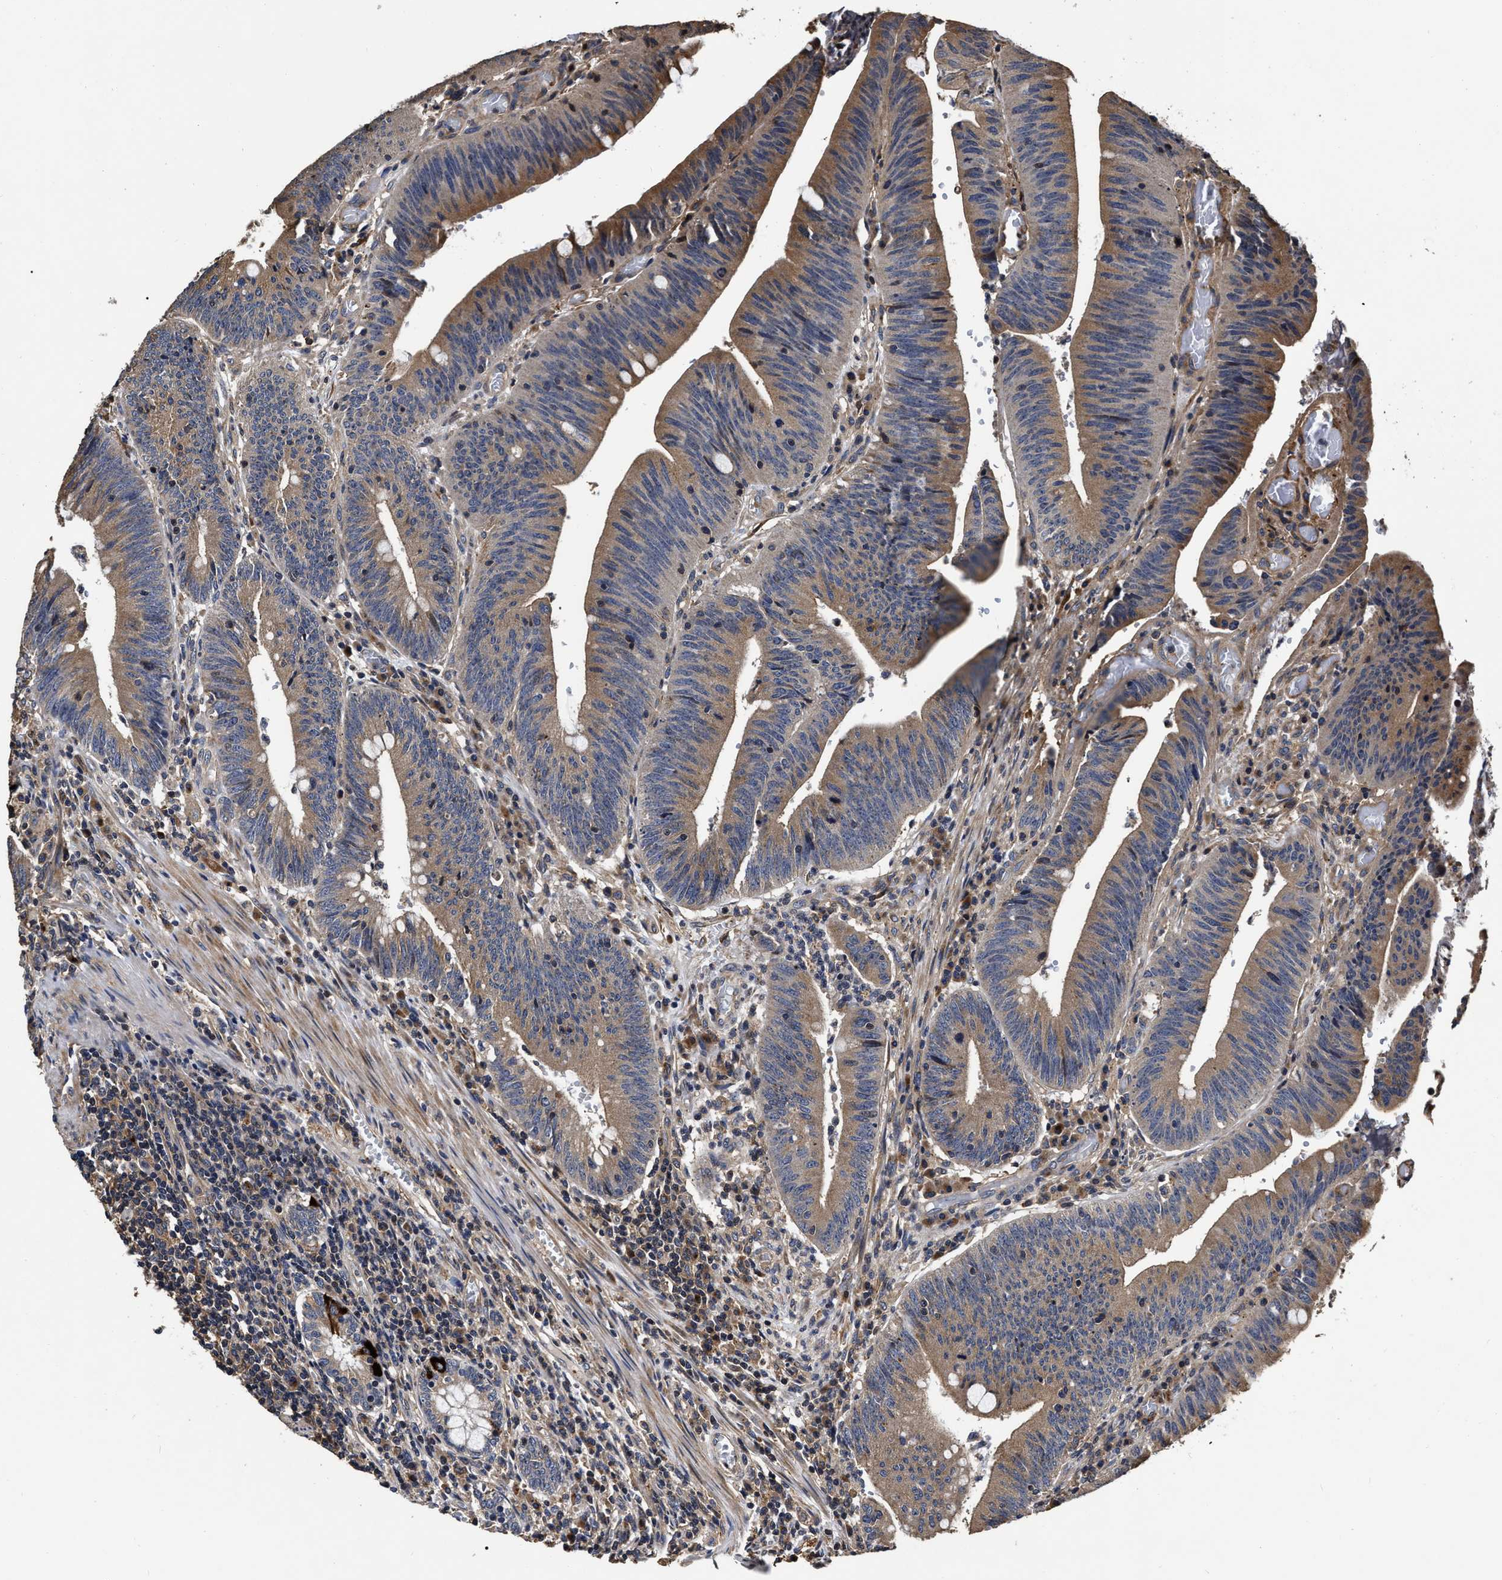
{"staining": {"intensity": "moderate", "quantity": "25%-75%", "location": "cytoplasmic/membranous"}, "tissue": "colorectal cancer", "cell_type": "Tumor cells", "image_type": "cancer", "snomed": [{"axis": "morphology", "description": "Normal tissue, NOS"}, {"axis": "morphology", "description": "Adenocarcinoma, NOS"}, {"axis": "topography", "description": "Rectum"}], "caption": "Protein analysis of adenocarcinoma (colorectal) tissue exhibits moderate cytoplasmic/membranous expression in about 25%-75% of tumor cells.", "gene": "ABCG8", "patient": {"sex": "female", "age": 66}}